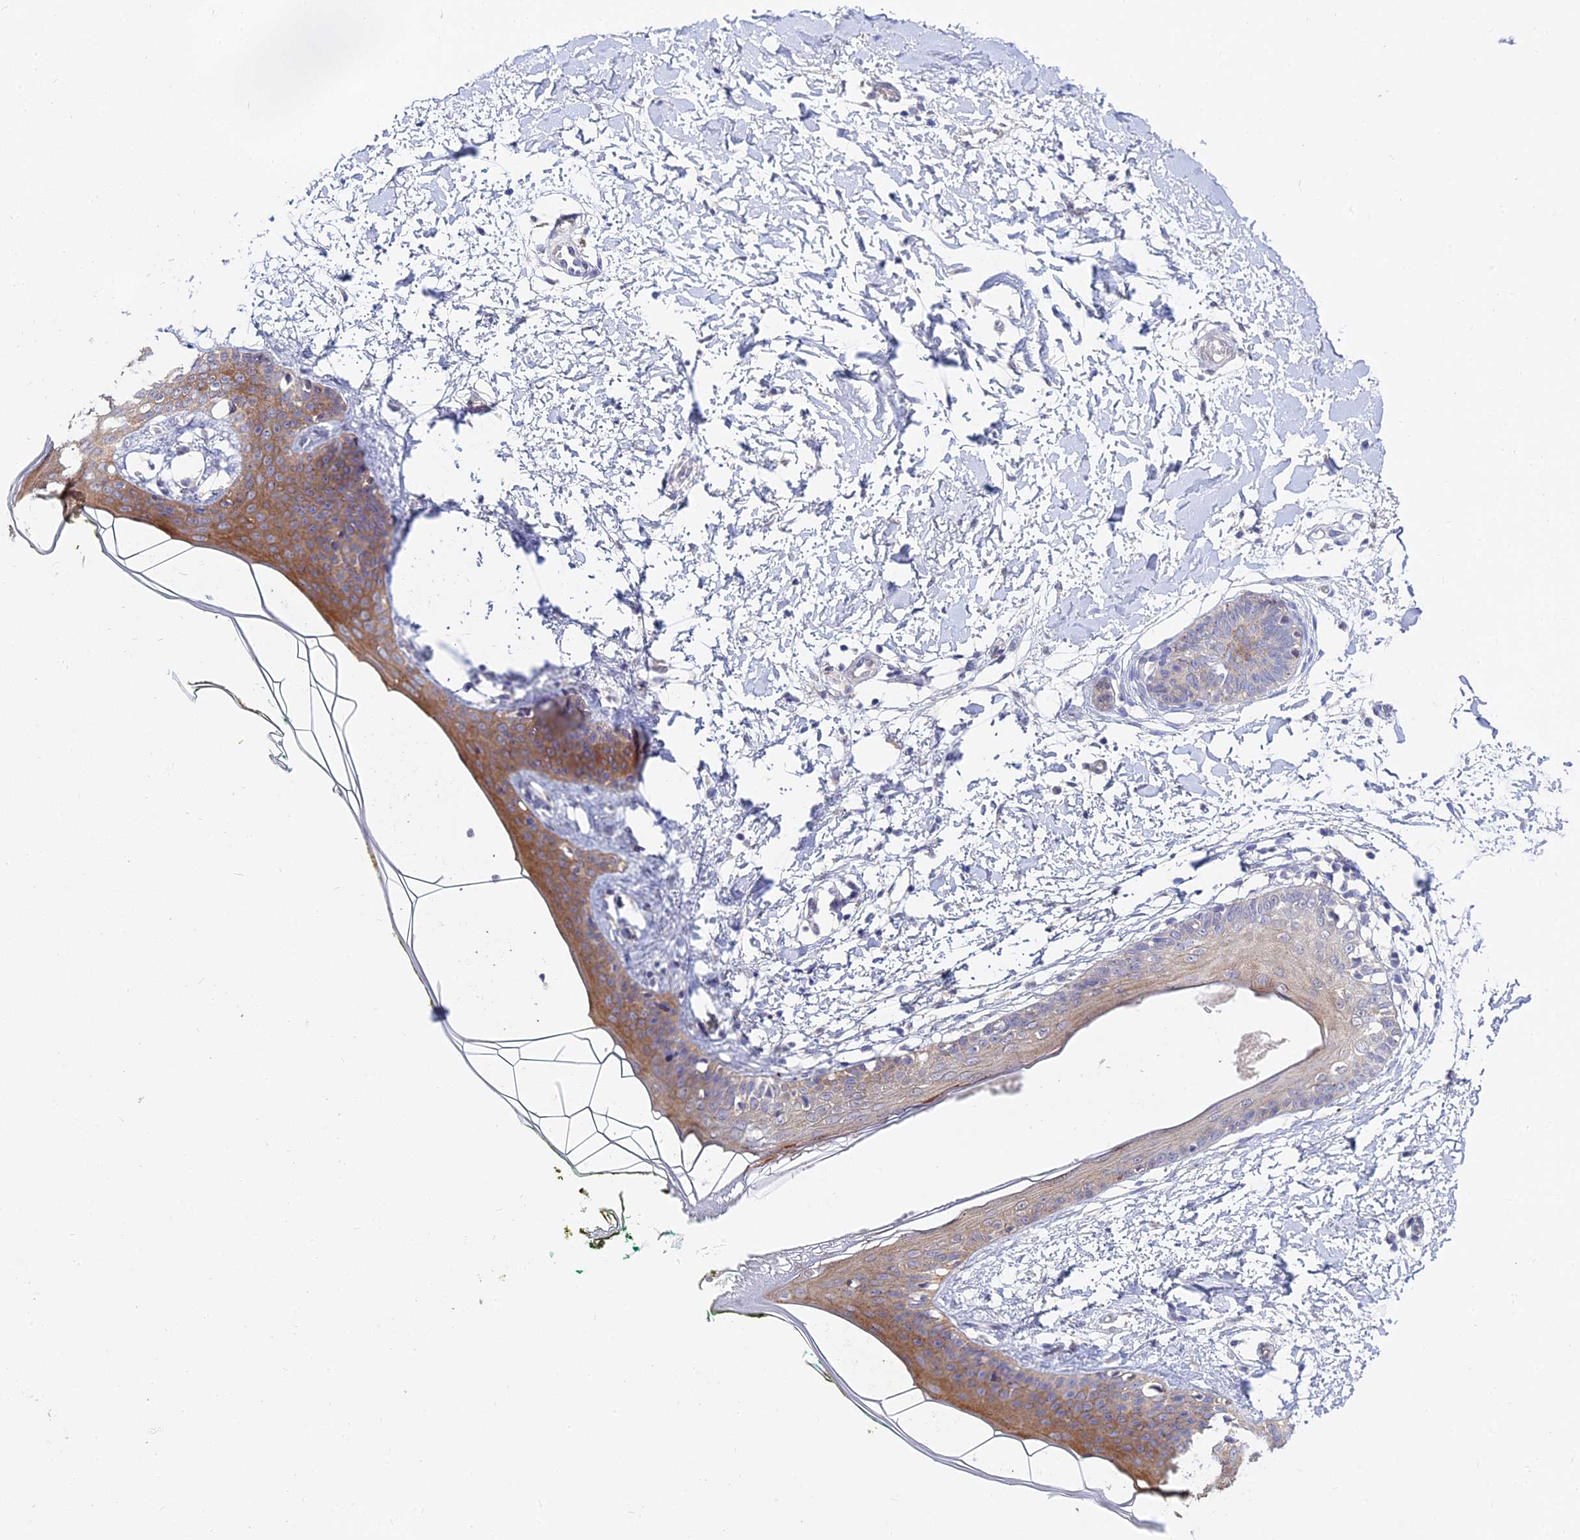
{"staining": {"intensity": "moderate", "quantity": "<25%", "location": "cytoplasmic/membranous"}, "tissue": "skin", "cell_type": "Fibroblasts", "image_type": "normal", "snomed": [{"axis": "morphology", "description": "Normal tissue, NOS"}, {"axis": "topography", "description": "Skin"}], "caption": "Skin stained with DAB (3,3'-diaminobenzidine) IHC demonstrates low levels of moderate cytoplasmic/membranous positivity in about <25% of fibroblasts. The protein of interest is shown in brown color, while the nuclei are stained blue.", "gene": "HOXB1", "patient": {"sex": "female", "age": 34}}